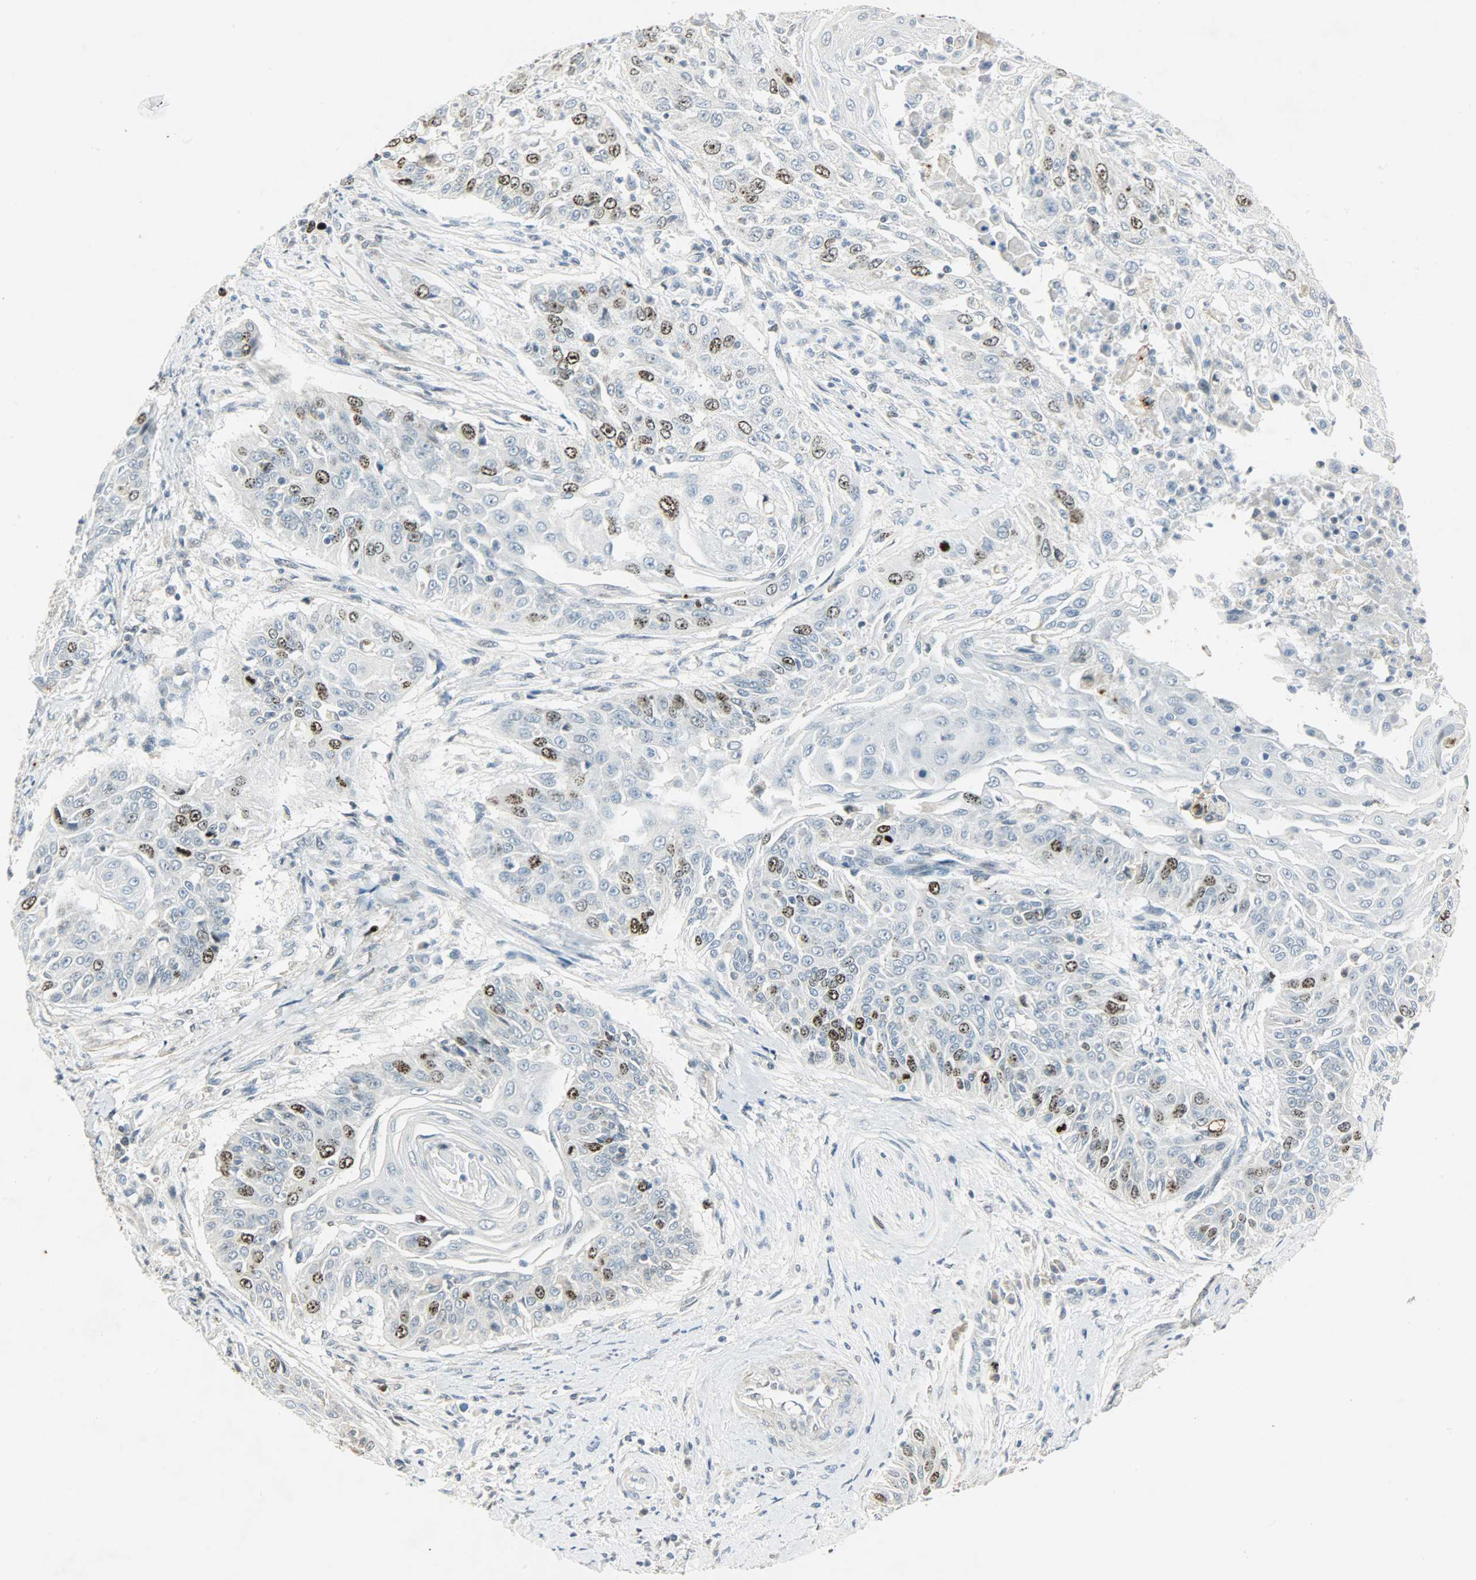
{"staining": {"intensity": "strong", "quantity": "25%-75%", "location": "nuclear"}, "tissue": "cervical cancer", "cell_type": "Tumor cells", "image_type": "cancer", "snomed": [{"axis": "morphology", "description": "Squamous cell carcinoma, NOS"}, {"axis": "topography", "description": "Cervix"}], "caption": "Cervical cancer (squamous cell carcinoma) tissue demonstrates strong nuclear expression in about 25%-75% of tumor cells", "gene": "AURKB", "patient": {"sex": "female", "age": 33}}